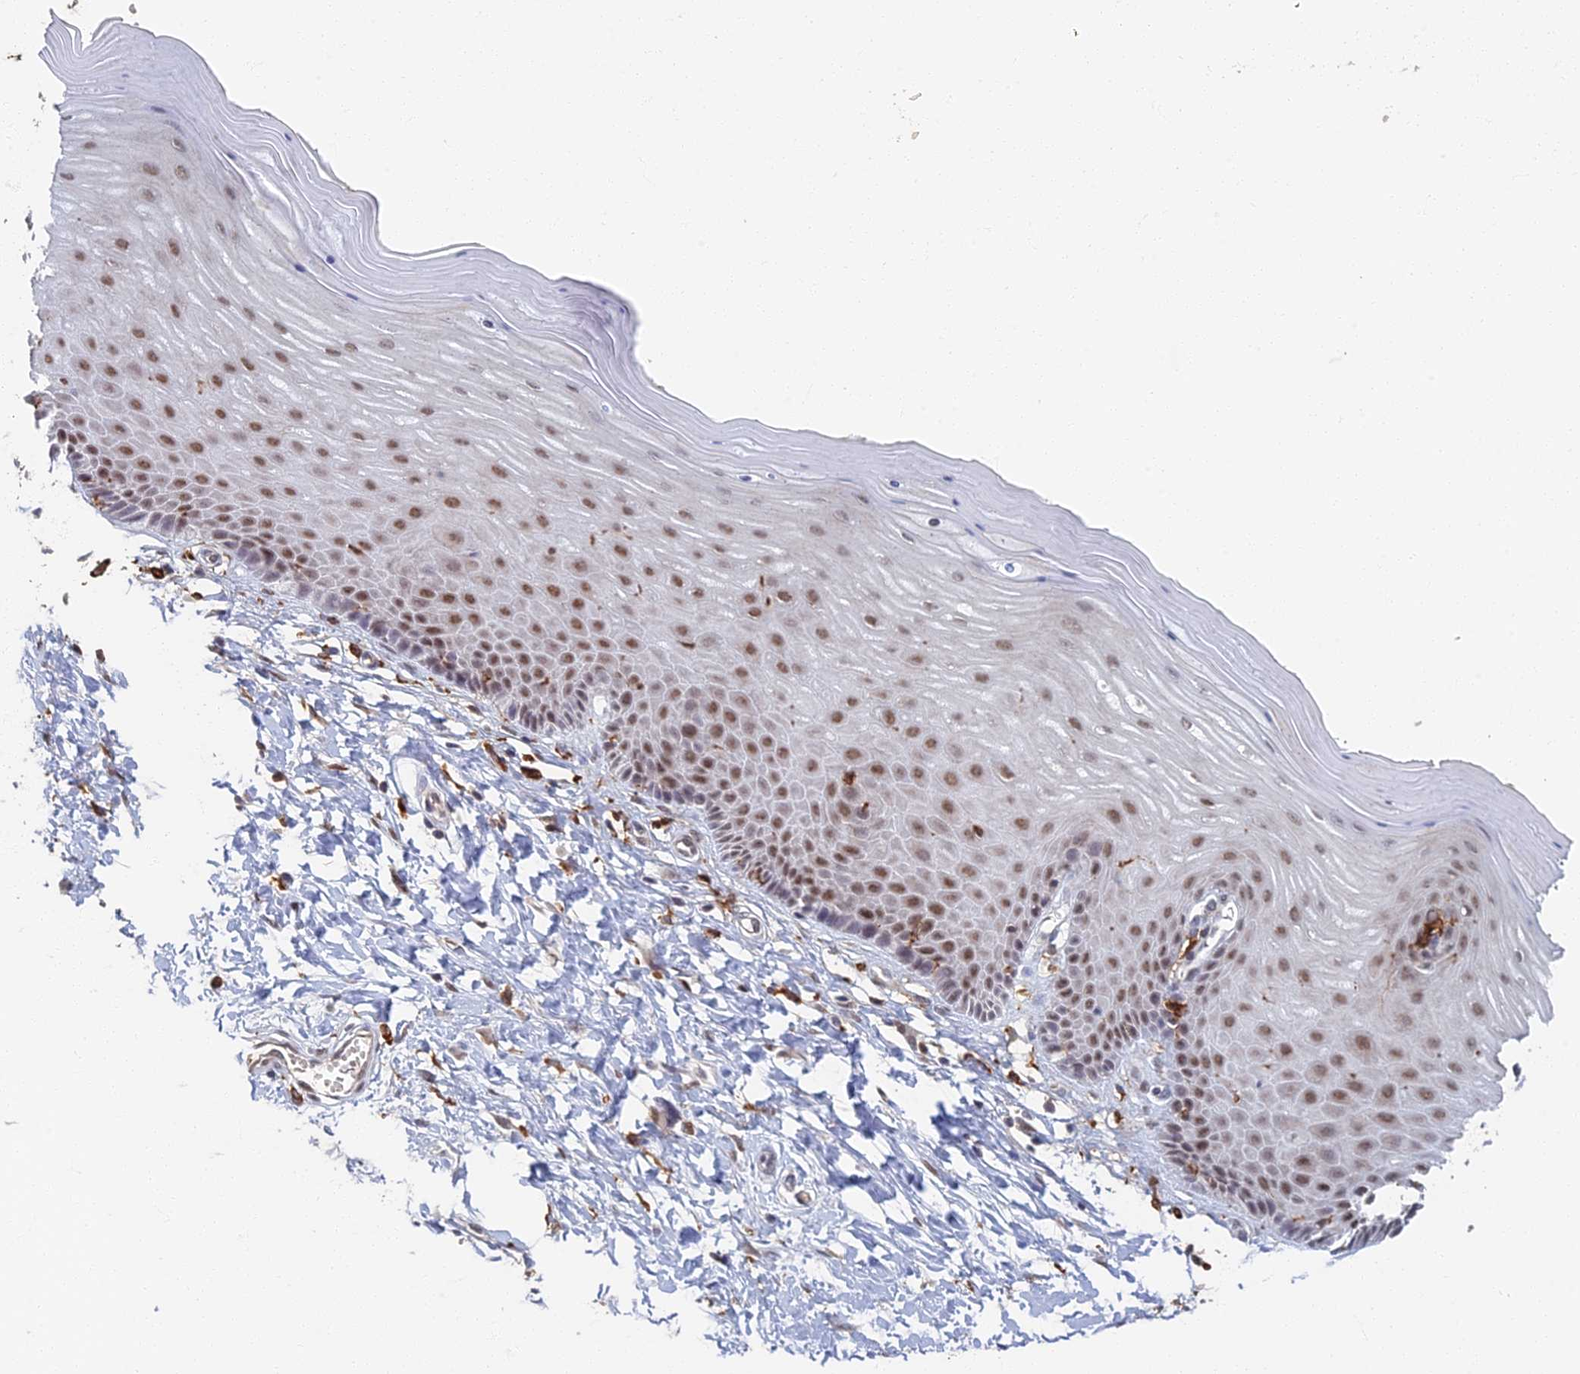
{"staining": {"intensity": "moderate", "quantity": "<25%", "location": "nuclear"}, "tissue": "cervix", "cell_type": "Glandular cells", "image_type": "normal", "snomed": [{"axis": "morphology", "description": "Normal tissue, NOS"}, {"axis": "topography", "description": "Cervix"}], "caption": "This histopathology image exhibits unremarkable cervix stained with immunohistochemistry to label a protein in brown. The nuclear of glandular cells show moderate positivity for the protein. Nuclei are counter-stained blue.", "gene": "GPATCH1", "patient": {"sex": "female", "age": 55}}